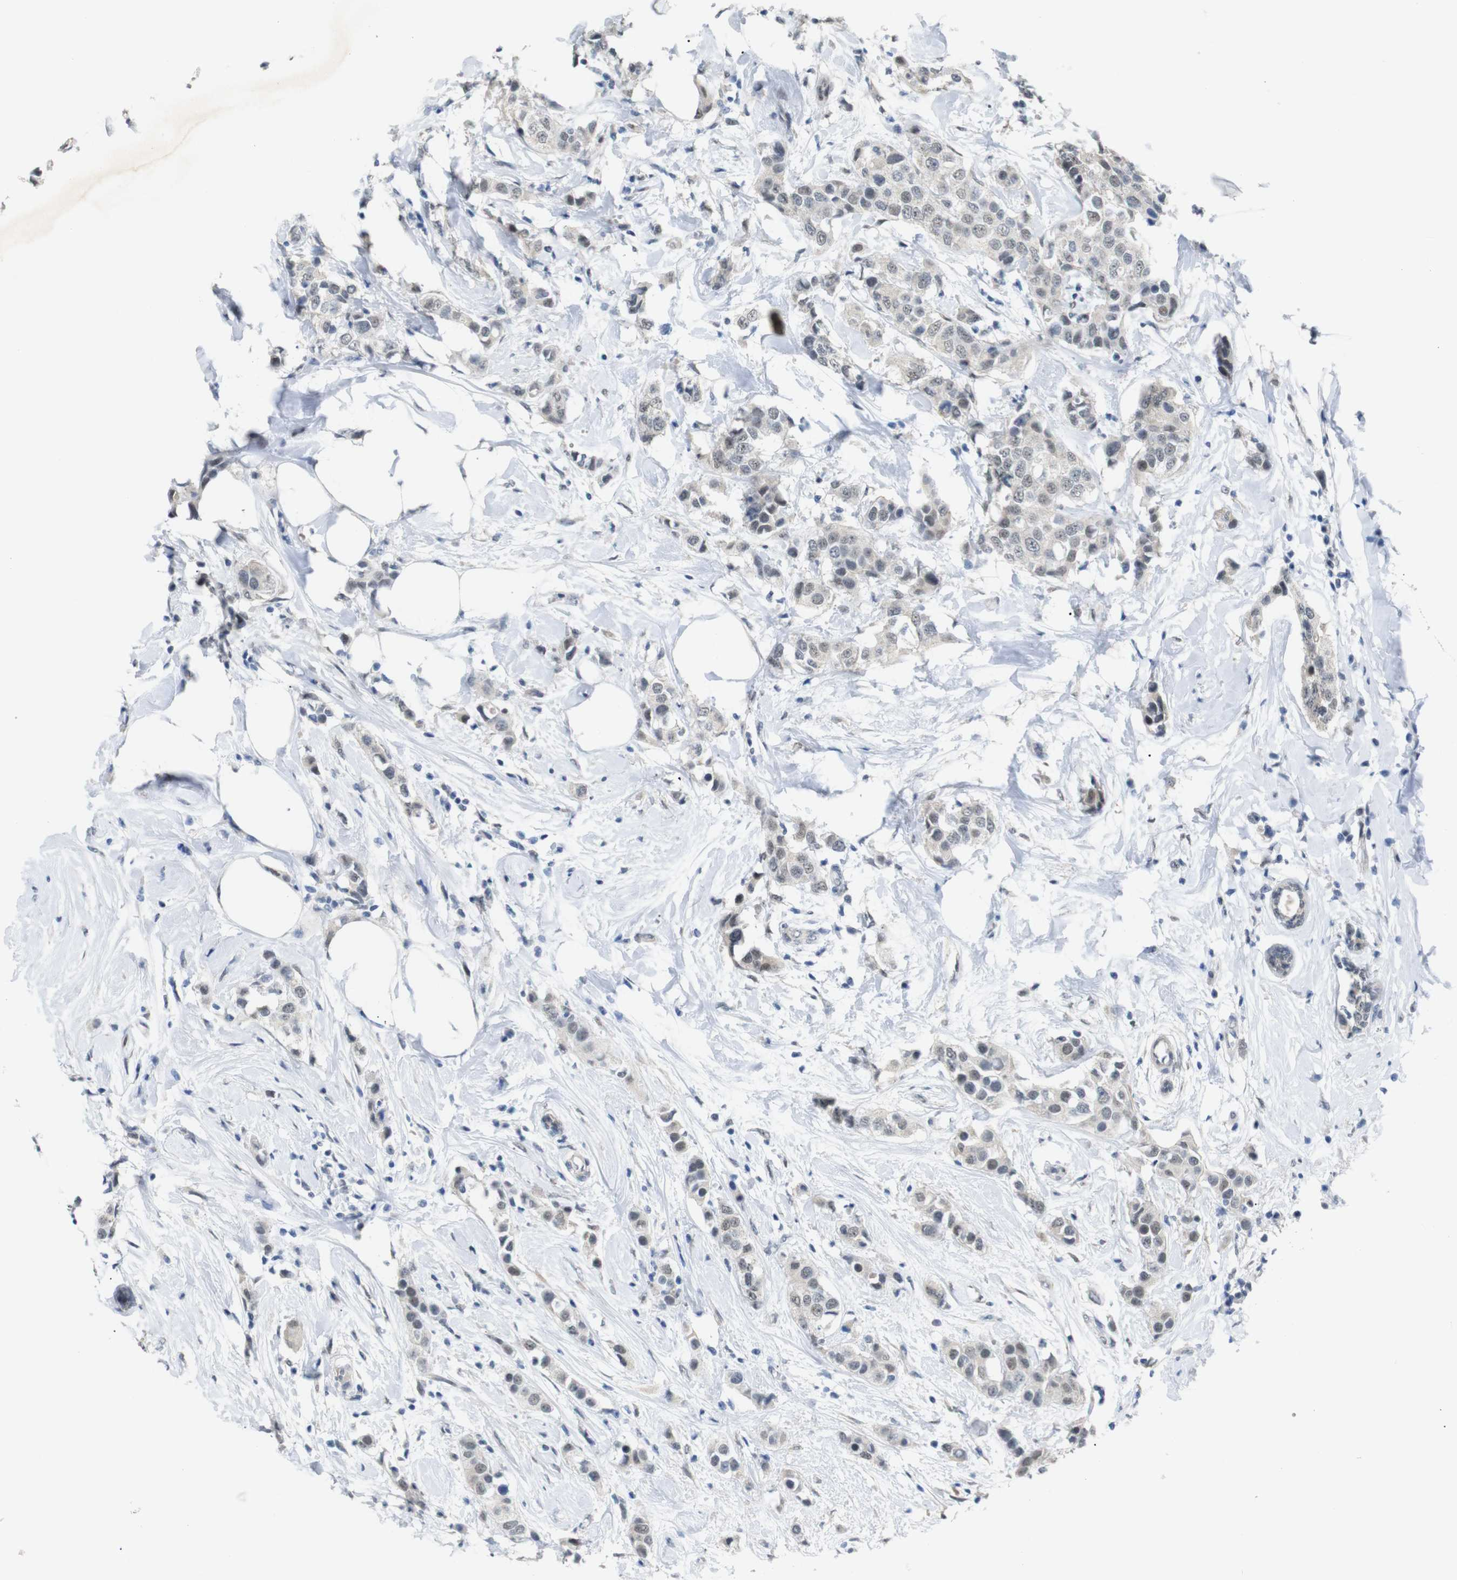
{"staining": {"intensity": "negative", "quantity": "none", "location": "none"}, "tissue": "breast cancer", "cell_type": "Tumor cells", "image_type": "cancer", "snomed": [{"axis": "morphology", "description": "Normal tissue, NOS"}, {"axis": "morphology", "description": "Duct carcinoma"}, {"axis": "topography", "description": "Breast"}], "caption": "Micrograph shows no protein staining in tumor cells of breast intraductal carcinoma tissue.", "gene": "GPR158", "patient": {"sex": "female", "age": 50}}